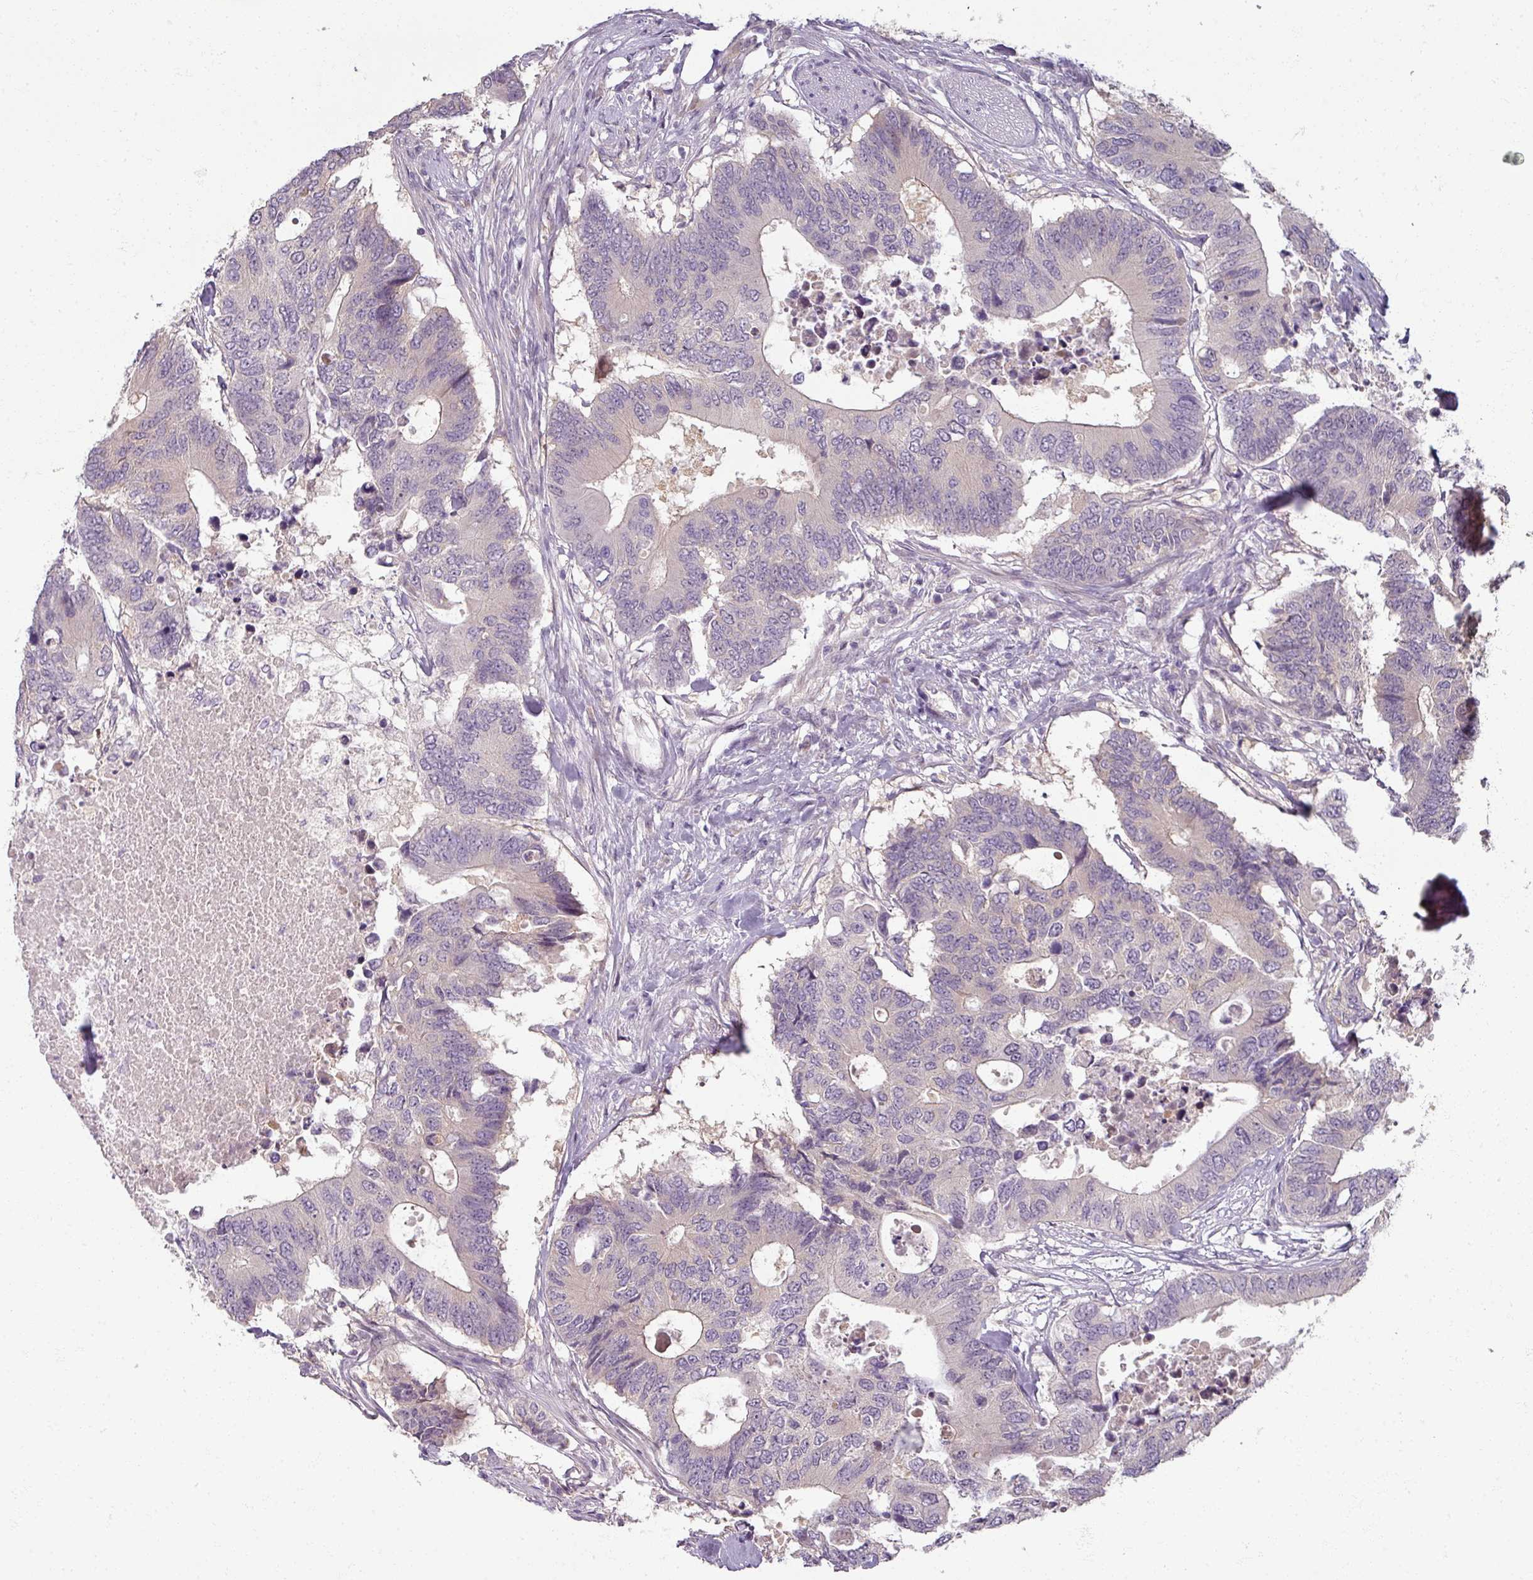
{"staining": {"intensity": "negative", "quantity": "none", "location": "none"}, "tissue": "colorectal cancer", "cell_type": "Tumor cells", "image_type": "cancer", "snomed": [{"axis": "morphology", "description": "Adenocarcinoma, NOS"}, {"axis": "topography", "description": "Colon"}], "caption": "DAB immunohistochemical staining of colorectal cancer exhibits no significant staining in tumor cells.", "gene": "MYMK", "patient": {"sex": "male", "age": 71}}